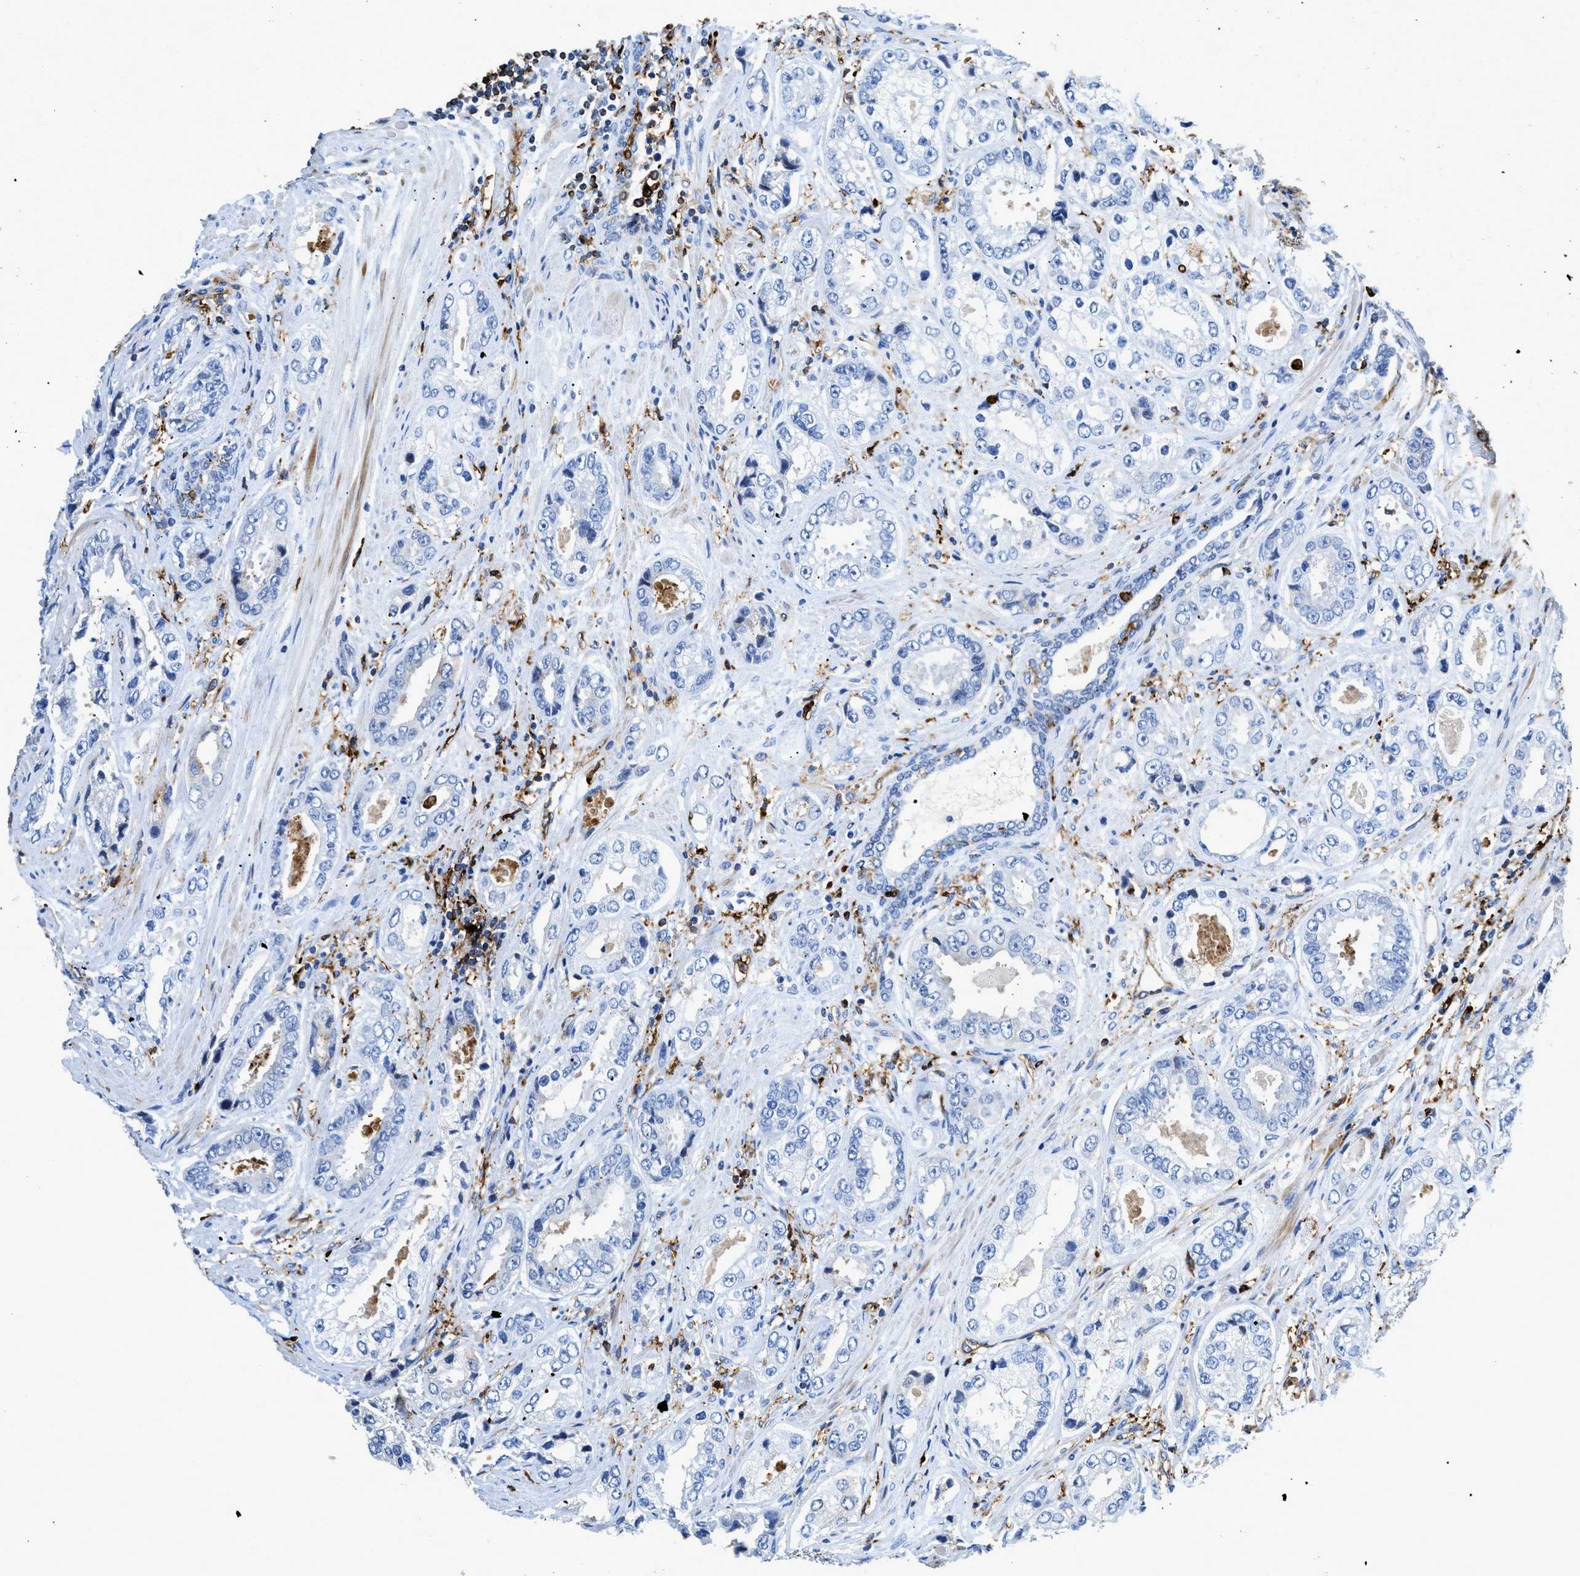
{"staining": {"intensity": "moderate", "quantity": "<25%", "location": "cytoplasmic/membranous"}, "tissue": "prostate cancer", "cell_type": "Tumor cells", "image_type": "cancer", "snomed": [{"axis": "morphology", "description": "Adenocarcinoma, High grade"}, {"axis": "topography", "description": "Prostate"}], "caption": "Prostate cancer tissue exhibits moderate cytoplasmic/membranous expression in approximately <25% of tumor cells, visualized by immunohistochemistry.", "gene": "CD226", "patient": {"sex": "male", "age": 61}}